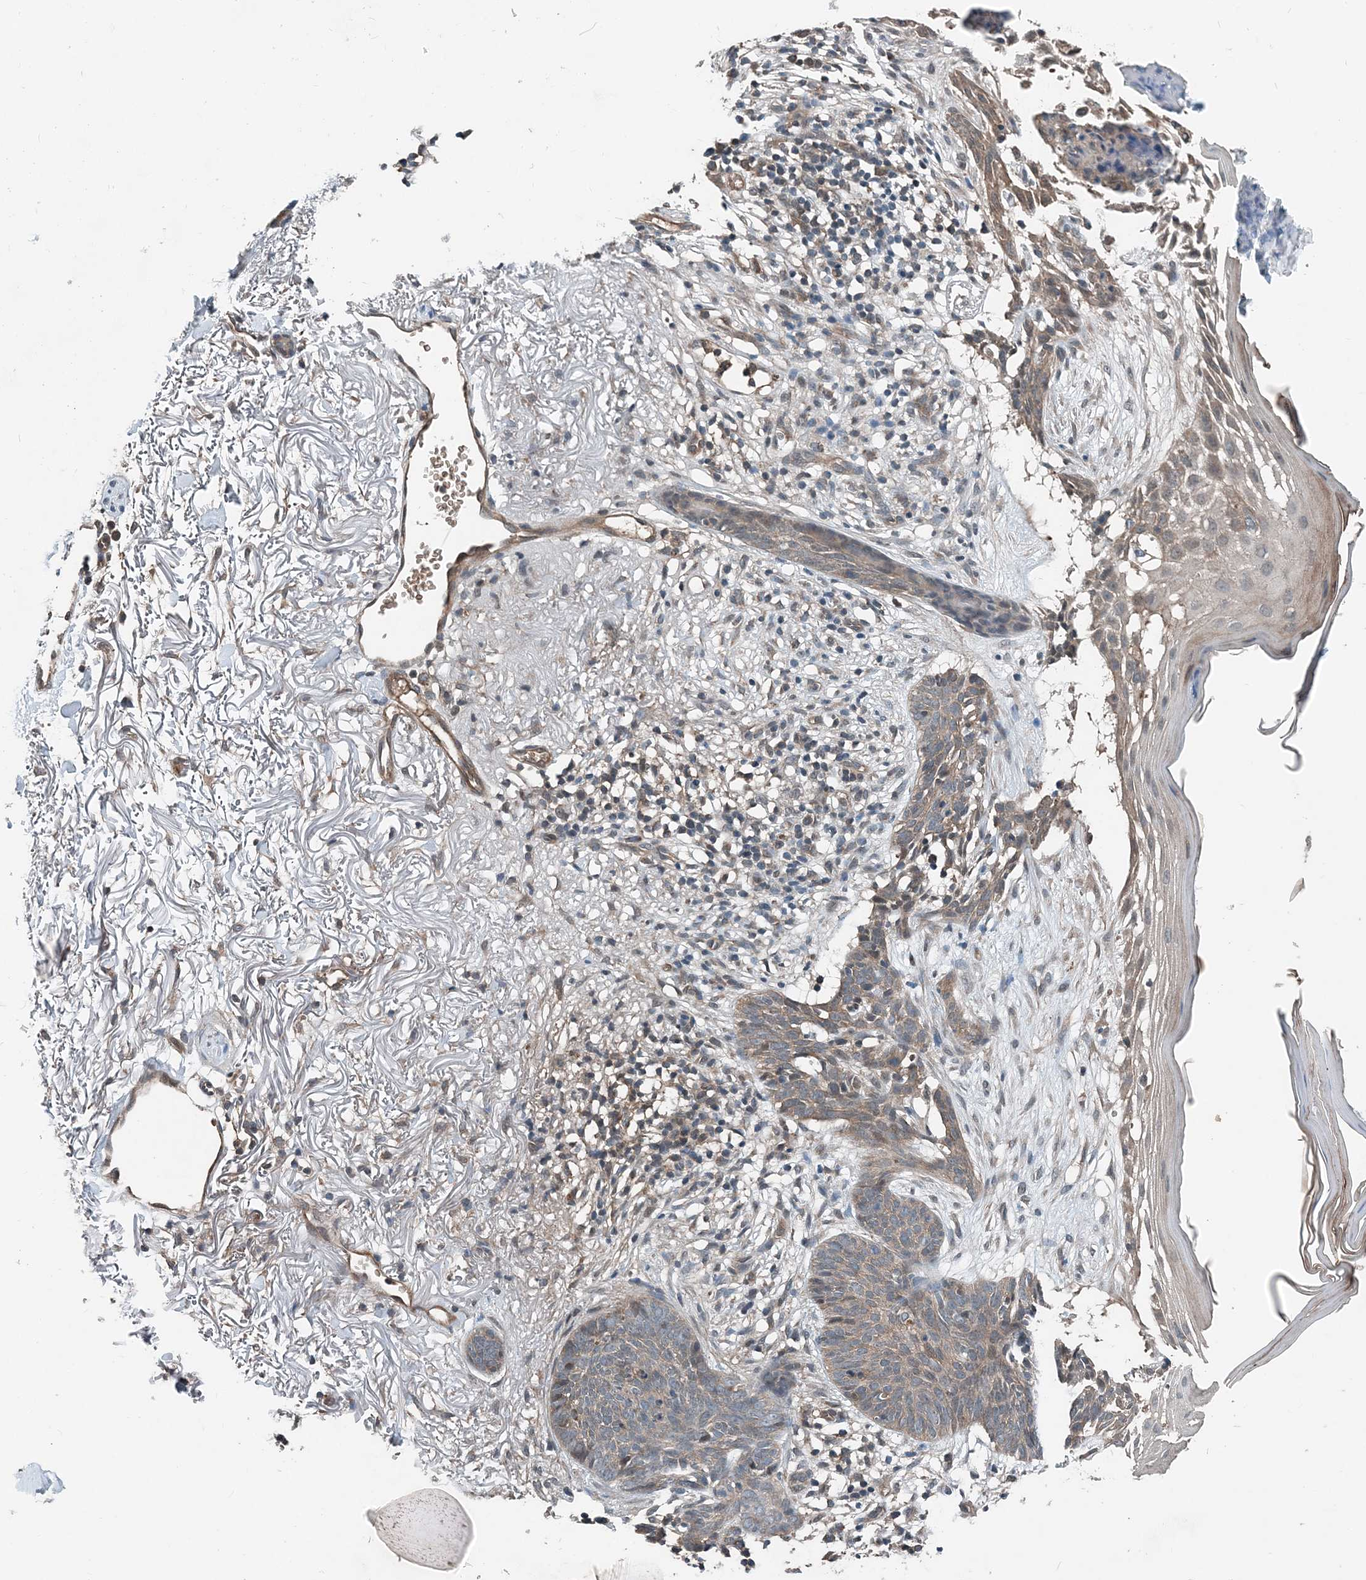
{"staining": {"intensity": "weak", "quantity": "<25%", "location": "cytoplasmic/membranous"}, "tissue": "skin cancer", "cell_type": "Tumor cells", "image_type": "cancer", "snomed": [{"axis": "morphology", "description": "Normal tissue, NOS"}, {"axis": "morphology", "description": "Basal cell carcinoma"}, {"axis": "topography", "description": "Skin"}], "caption": "Human skin cancer (basal cell carcinoma) stained for a protein using immunohistochemistry (IHC) demonstrates no staining in tumor cells.", "gene": "SMPD3", "patient": {"sex": "female", "age": 70}}